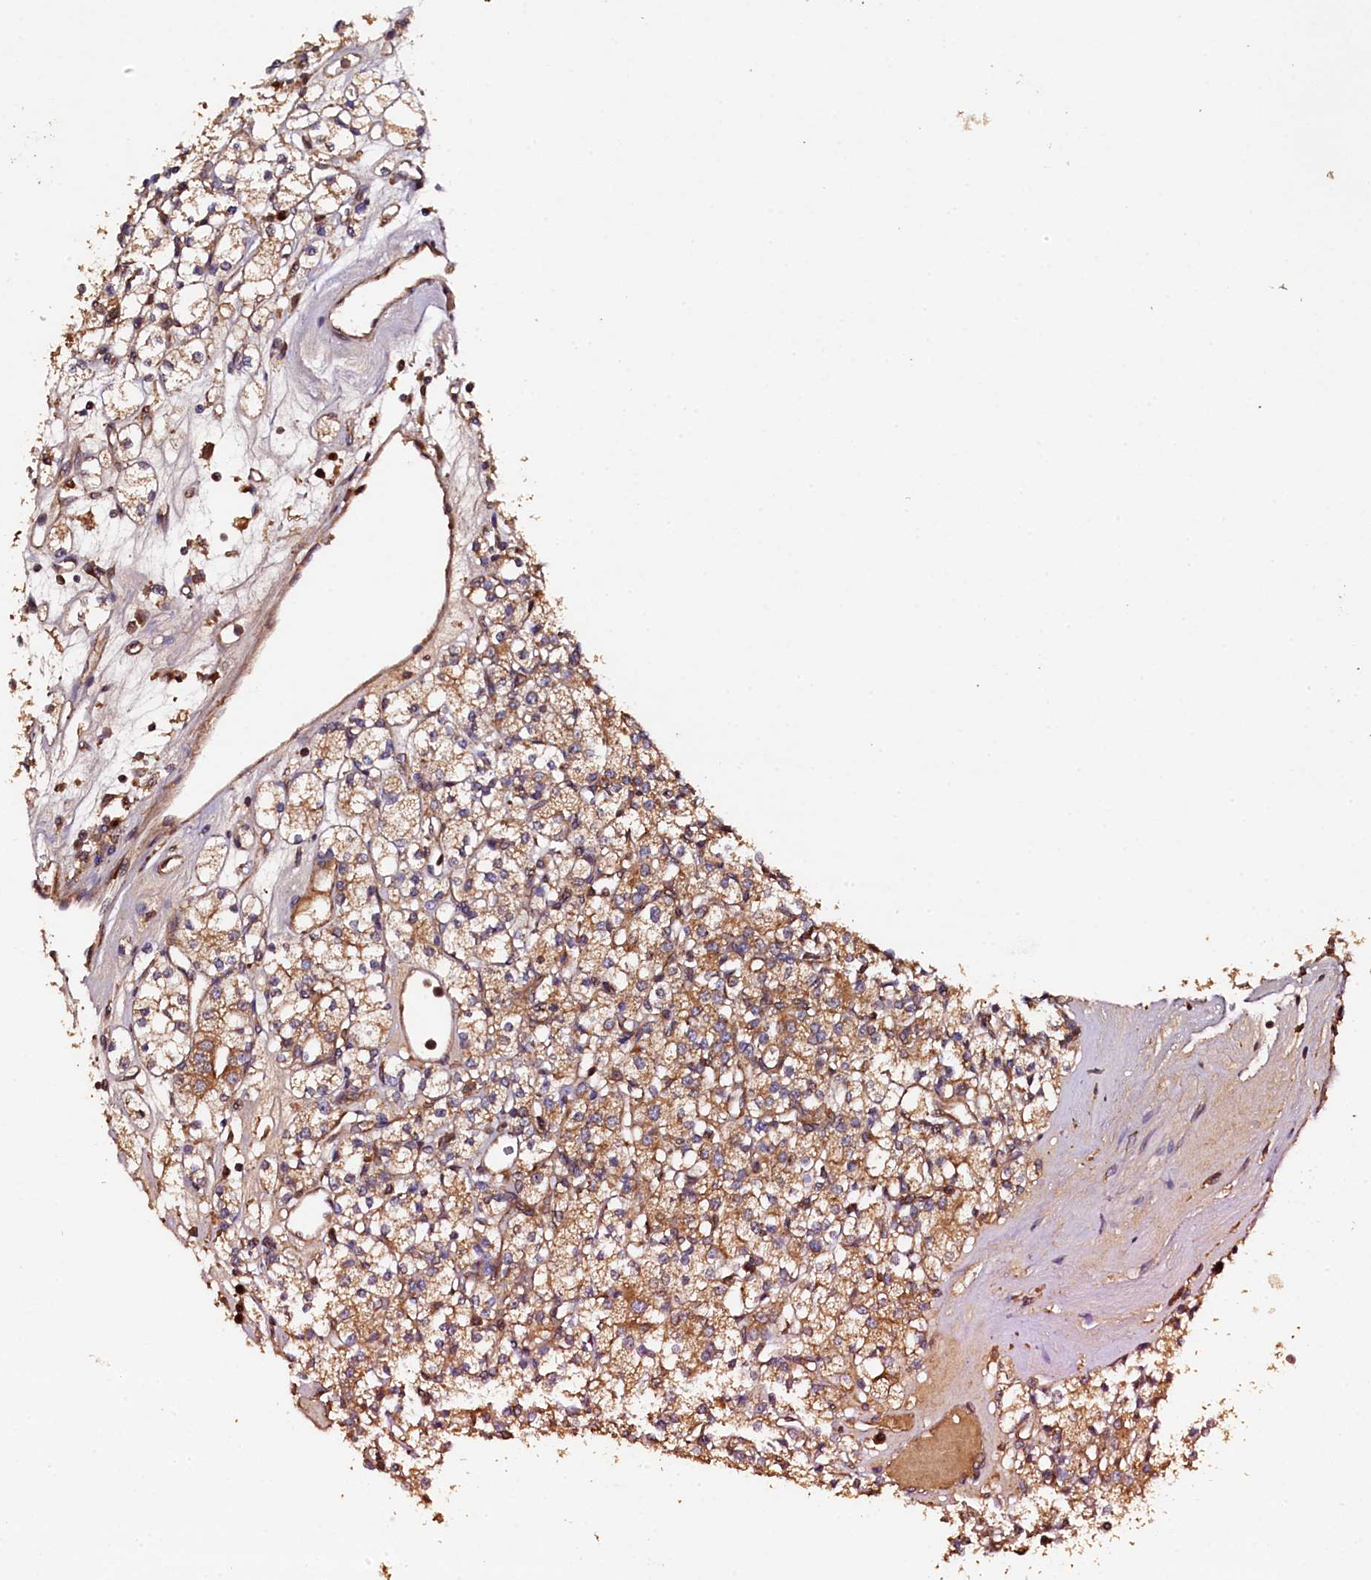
{"staining": {"intensity": "moderate", "quantity": ">75%", "location": "cytoplasmic/membranous"}, "tissue": "renal cancer", "cell_type": "Tumor cells", "image_type": "cancer", "snomed": [{"axis": "morphology", "description": "Adenocarcinoma, NOS"}, {"axis": "topography", "description": "Kidney"}], "caption": "The histopathology image exhibits immunohistochemical staining of renal cancer. There is moderate cytoplasmic/membranous expression is appreciated in about >75% of tumor cells.", "gene": "KLC2", "patient": {"sex": "male", "age": 77}}